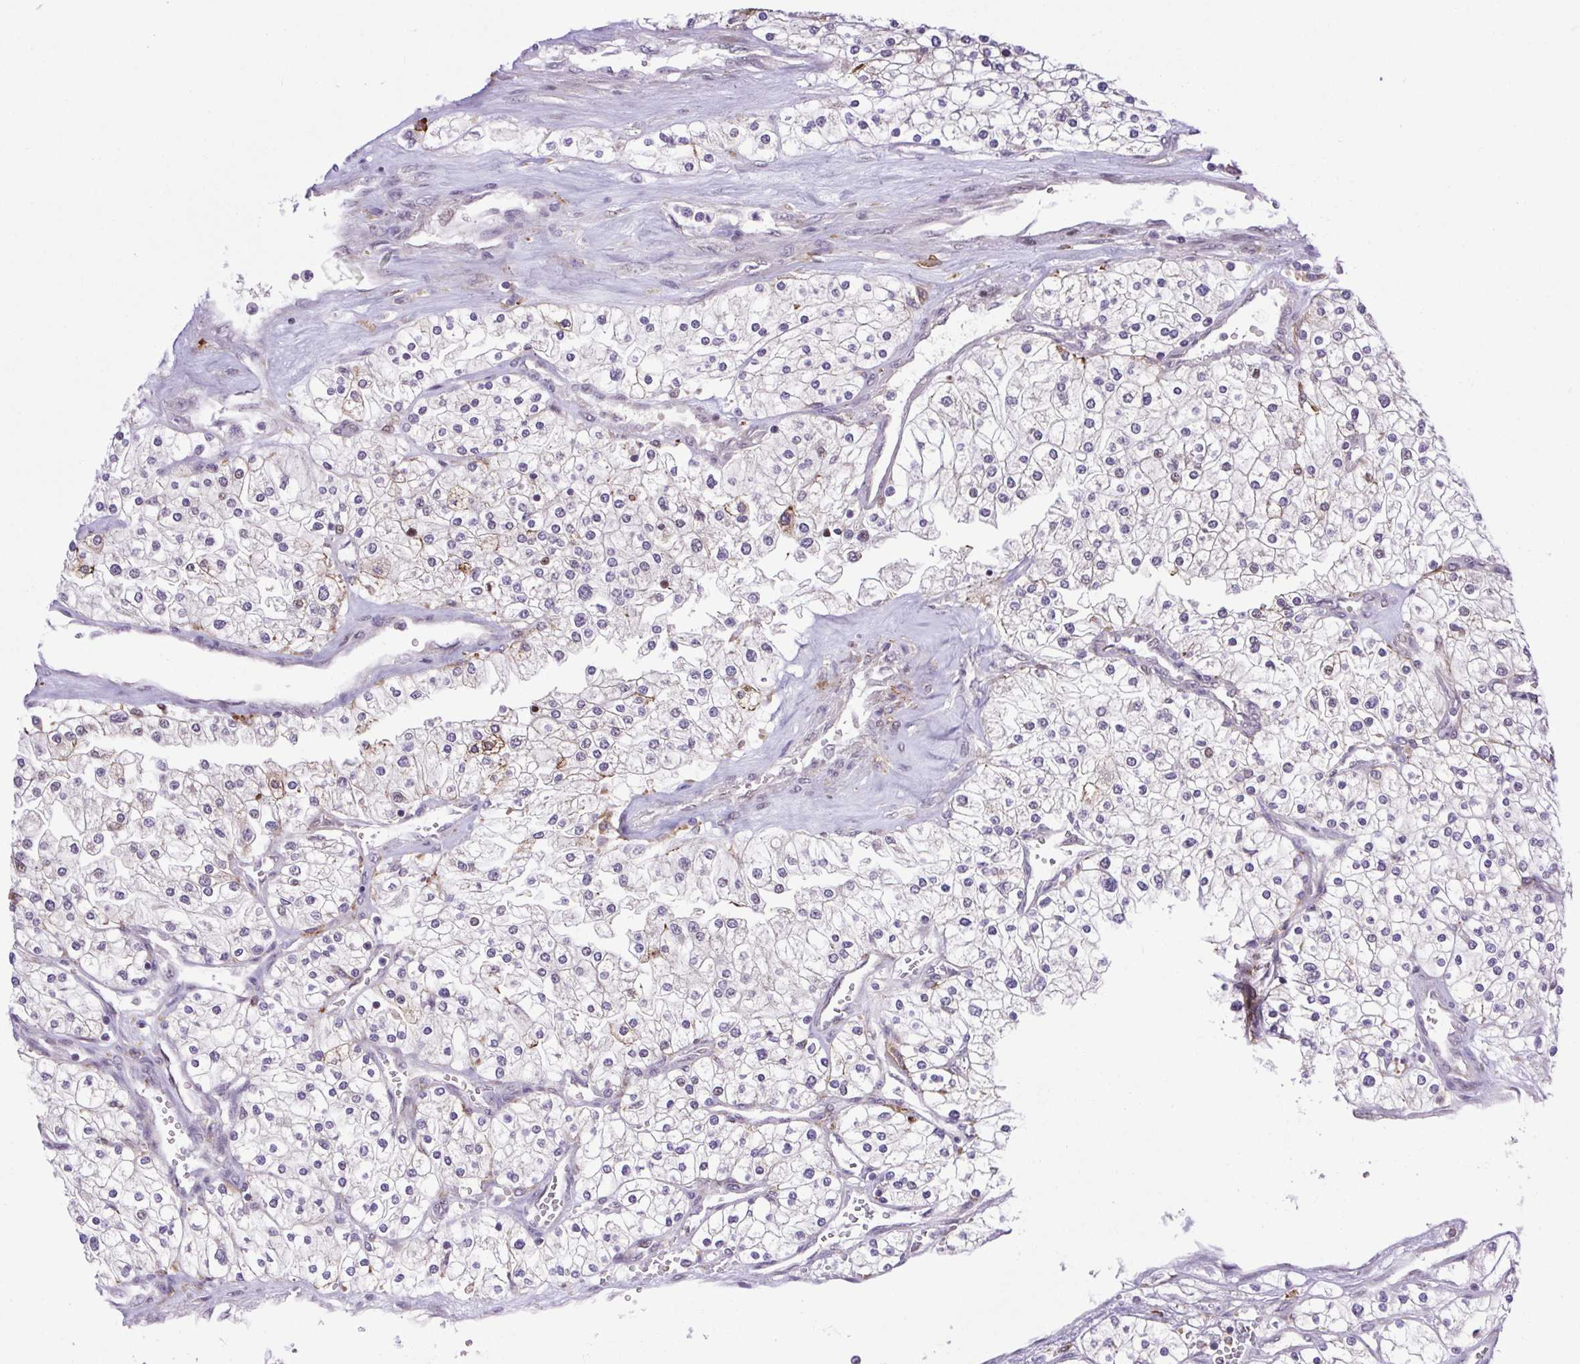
{"staining": {"intensity": "weak", "quantity": "<25%", "location": "cytoplasmic/membranous,nuclear"}, "tissue": "renal cancer", "cell_type": "Tumor cells", "image_type": "cancer", "snomed": [{"axis": "morphology", "description": "Adenocarcinoma, NOS"}, {"axis": "topography", "description": "Kidney"}], "caption": "Tumor cells show no significant staining in adenocarcinoma (renal).", "gene": "ERG", "patient": {"sex": "male", "age": 80}}